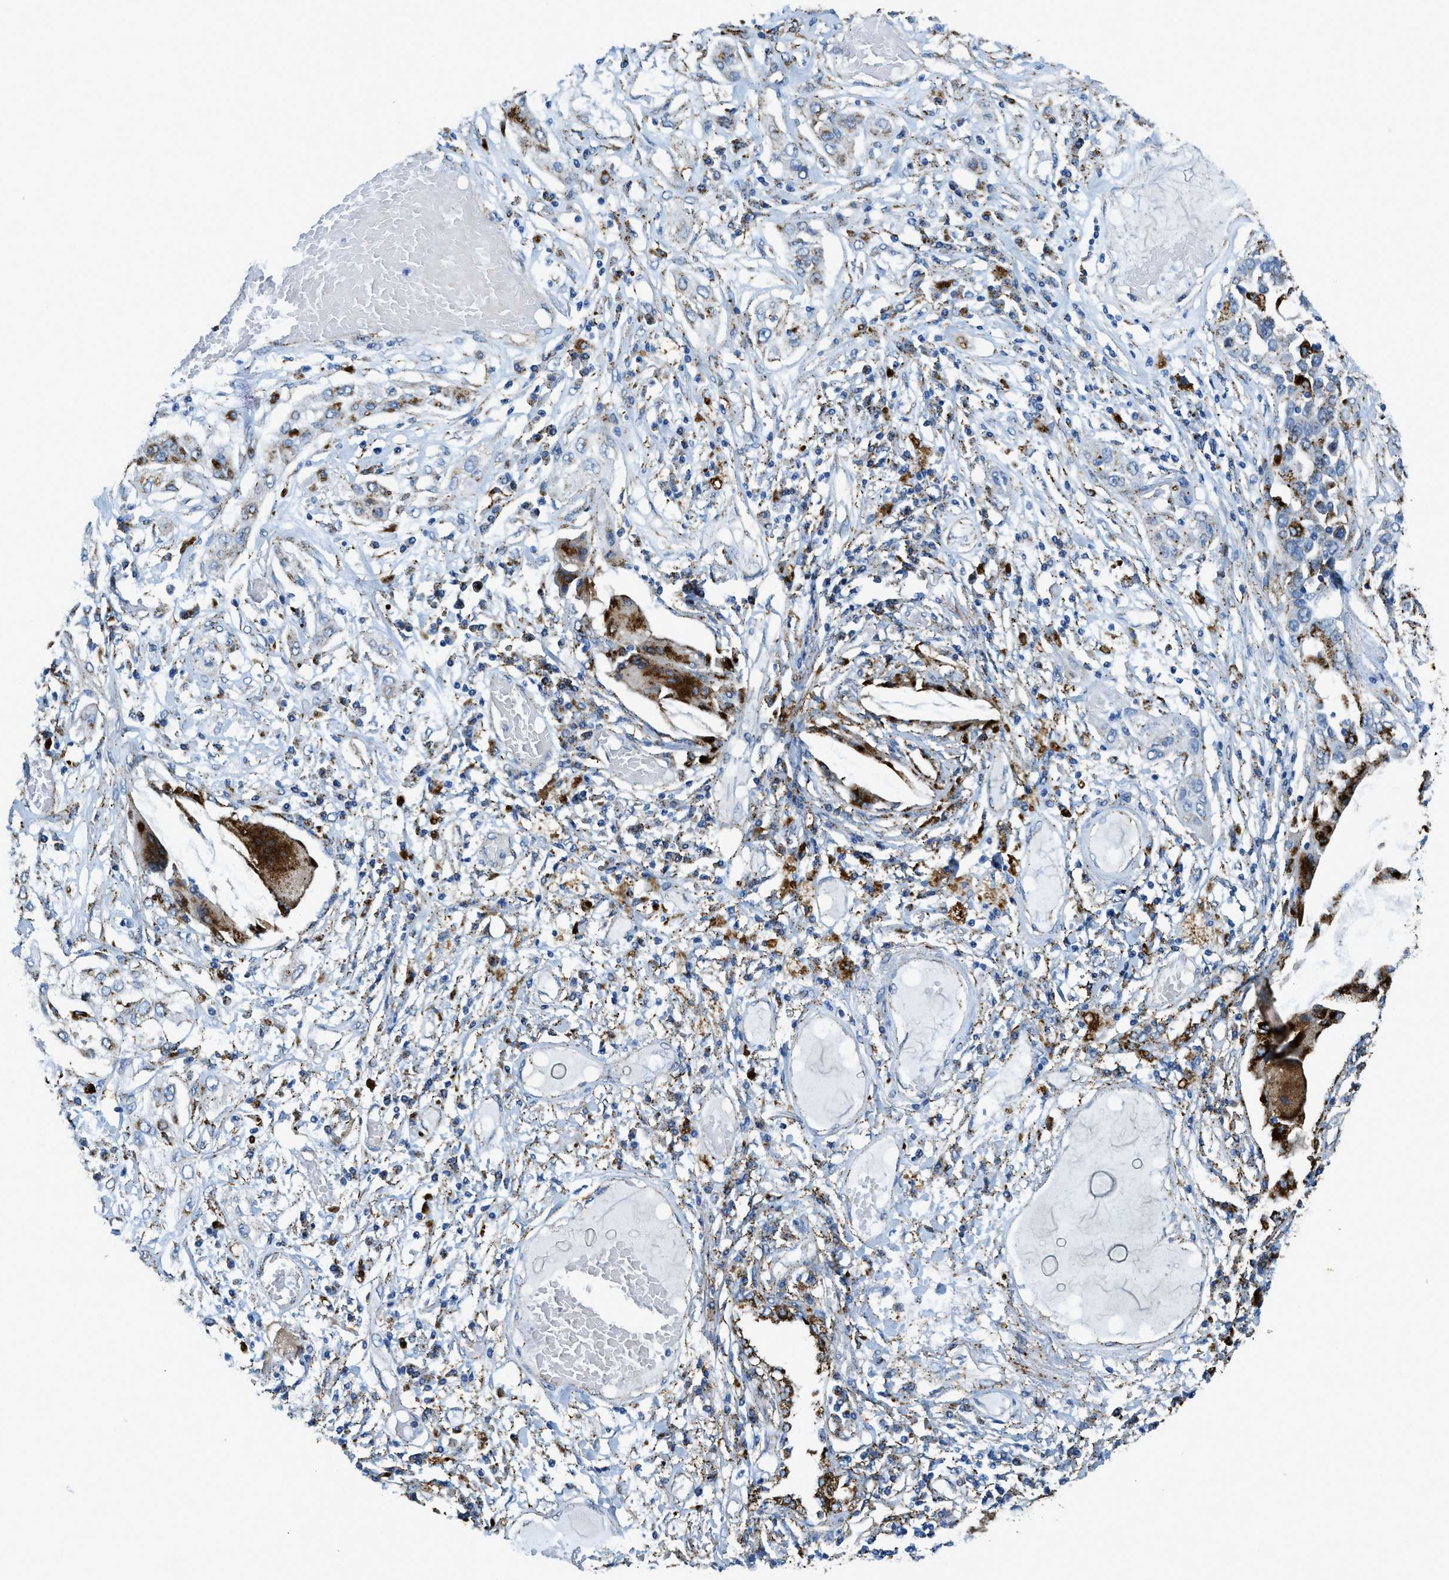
{"staining": {"intensity": "strong", "quantity": "<25%", "location": "cytoplasmic/membranous"}, "tissue": "lung cancer", "cell_type": "Tumor cells", "image_type": "cancer", "snomed": [{"axis": "morphology", "description": "Squamous cell carcinoma, NOS"}, {"axis": "topography", "description": "Lung"}], "caption": "Lung squamous cell carcinoma stained for a protein (brown) reveals strong cytoplasmic/membranous positive positivity in about <25% of tumor cells.", "gene": "SCARB2", "patient": {"sex": "male", "age": 71}}